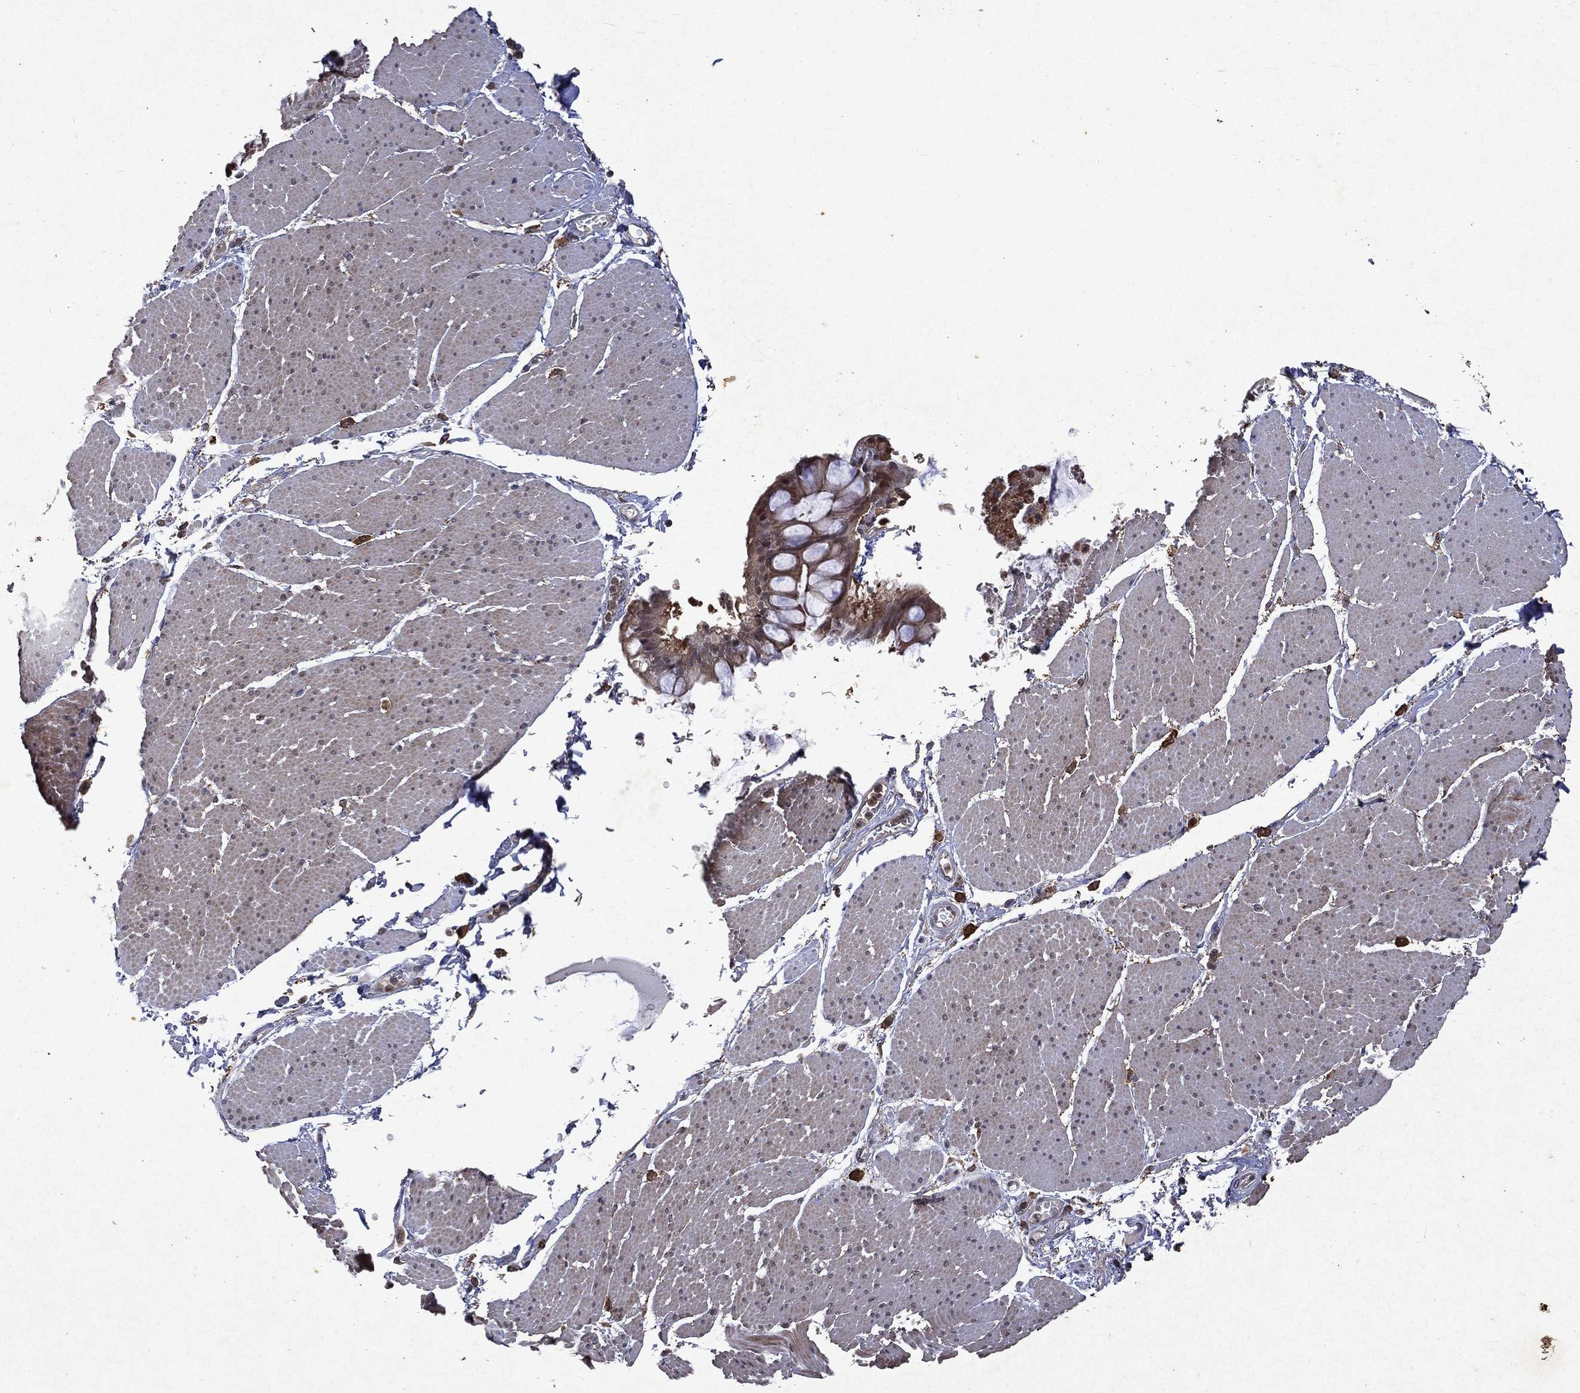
{"staining": {"intensity": "weak", "quantity": "<25%", "location": "cytoplasmic/membranous"}, "tissue": "smooth muscle", "cell_type": "Smooth muscle cells", "image_type": "normal", "snomed": [{"axis": "morphology", "description": "Normal tissue, NOS"}, {"axis": "topography", "description": "Smooth muscle"}, {"axis": "topography", "description": "Anal"}], "caption": "The IHC photomicrograph has no significant staining in smooth muscle cells of smooth muscle. (DAB IHC, high magnification).", "gene": "MTAP", "patient": {"sex": "male", "age": 83}}